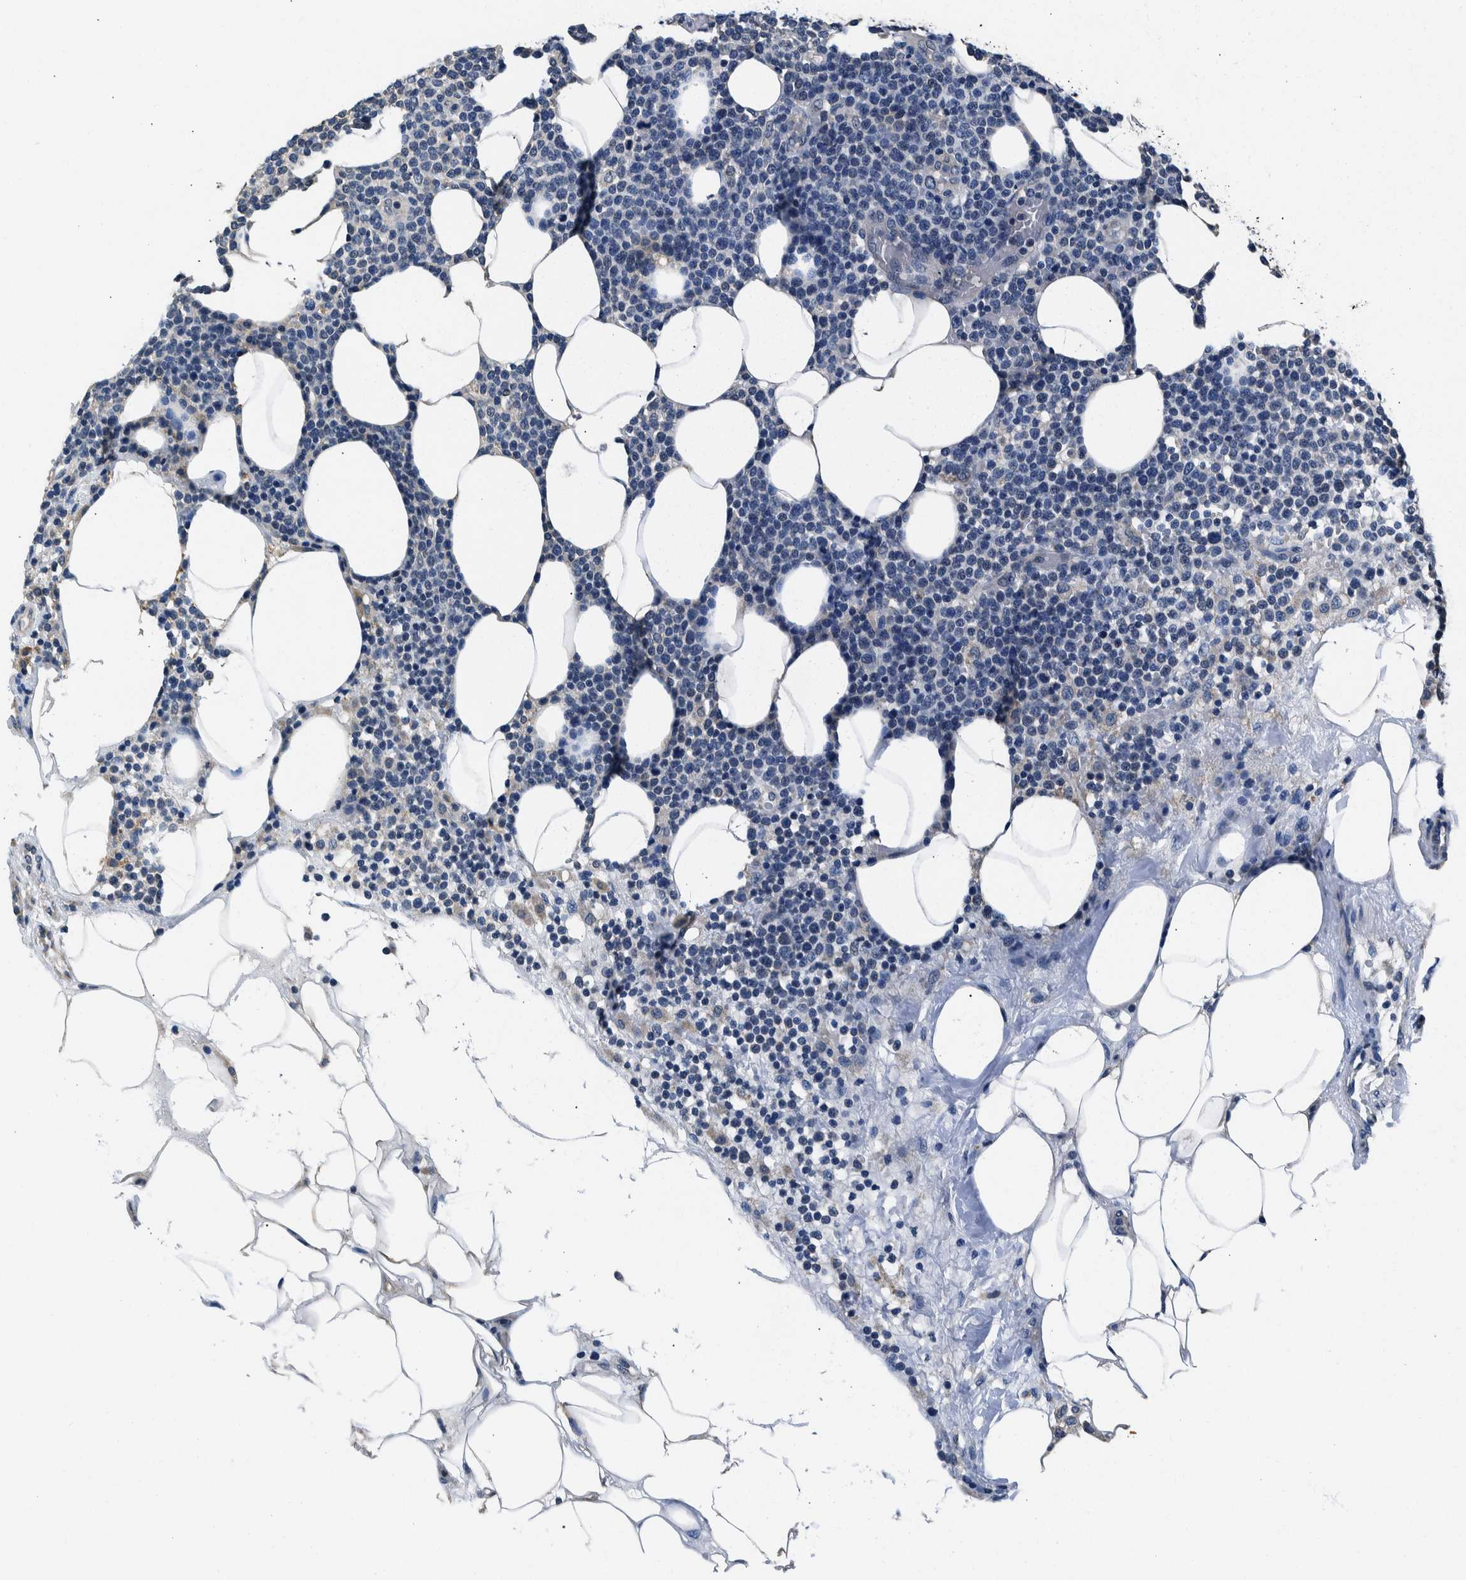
{"staining": {"intensity": "negative", "quantity": "none", "location": "none"}, "tissue": "lymphoma", "cell_type": "Tumor cells", "image_type": "cancer", "snomed": [{"axis": "morphology", "description": "Malignant lymphoma, non-Hodgkin's type, High grade"}, {"axis": "topography", "description": "Lymph node"}], "caption": "A histopathology image of human lymphoma is negative for staining in tumor cells.", "gene": "NIBAN2", "patient": {"sex": "male", "age": 61}}